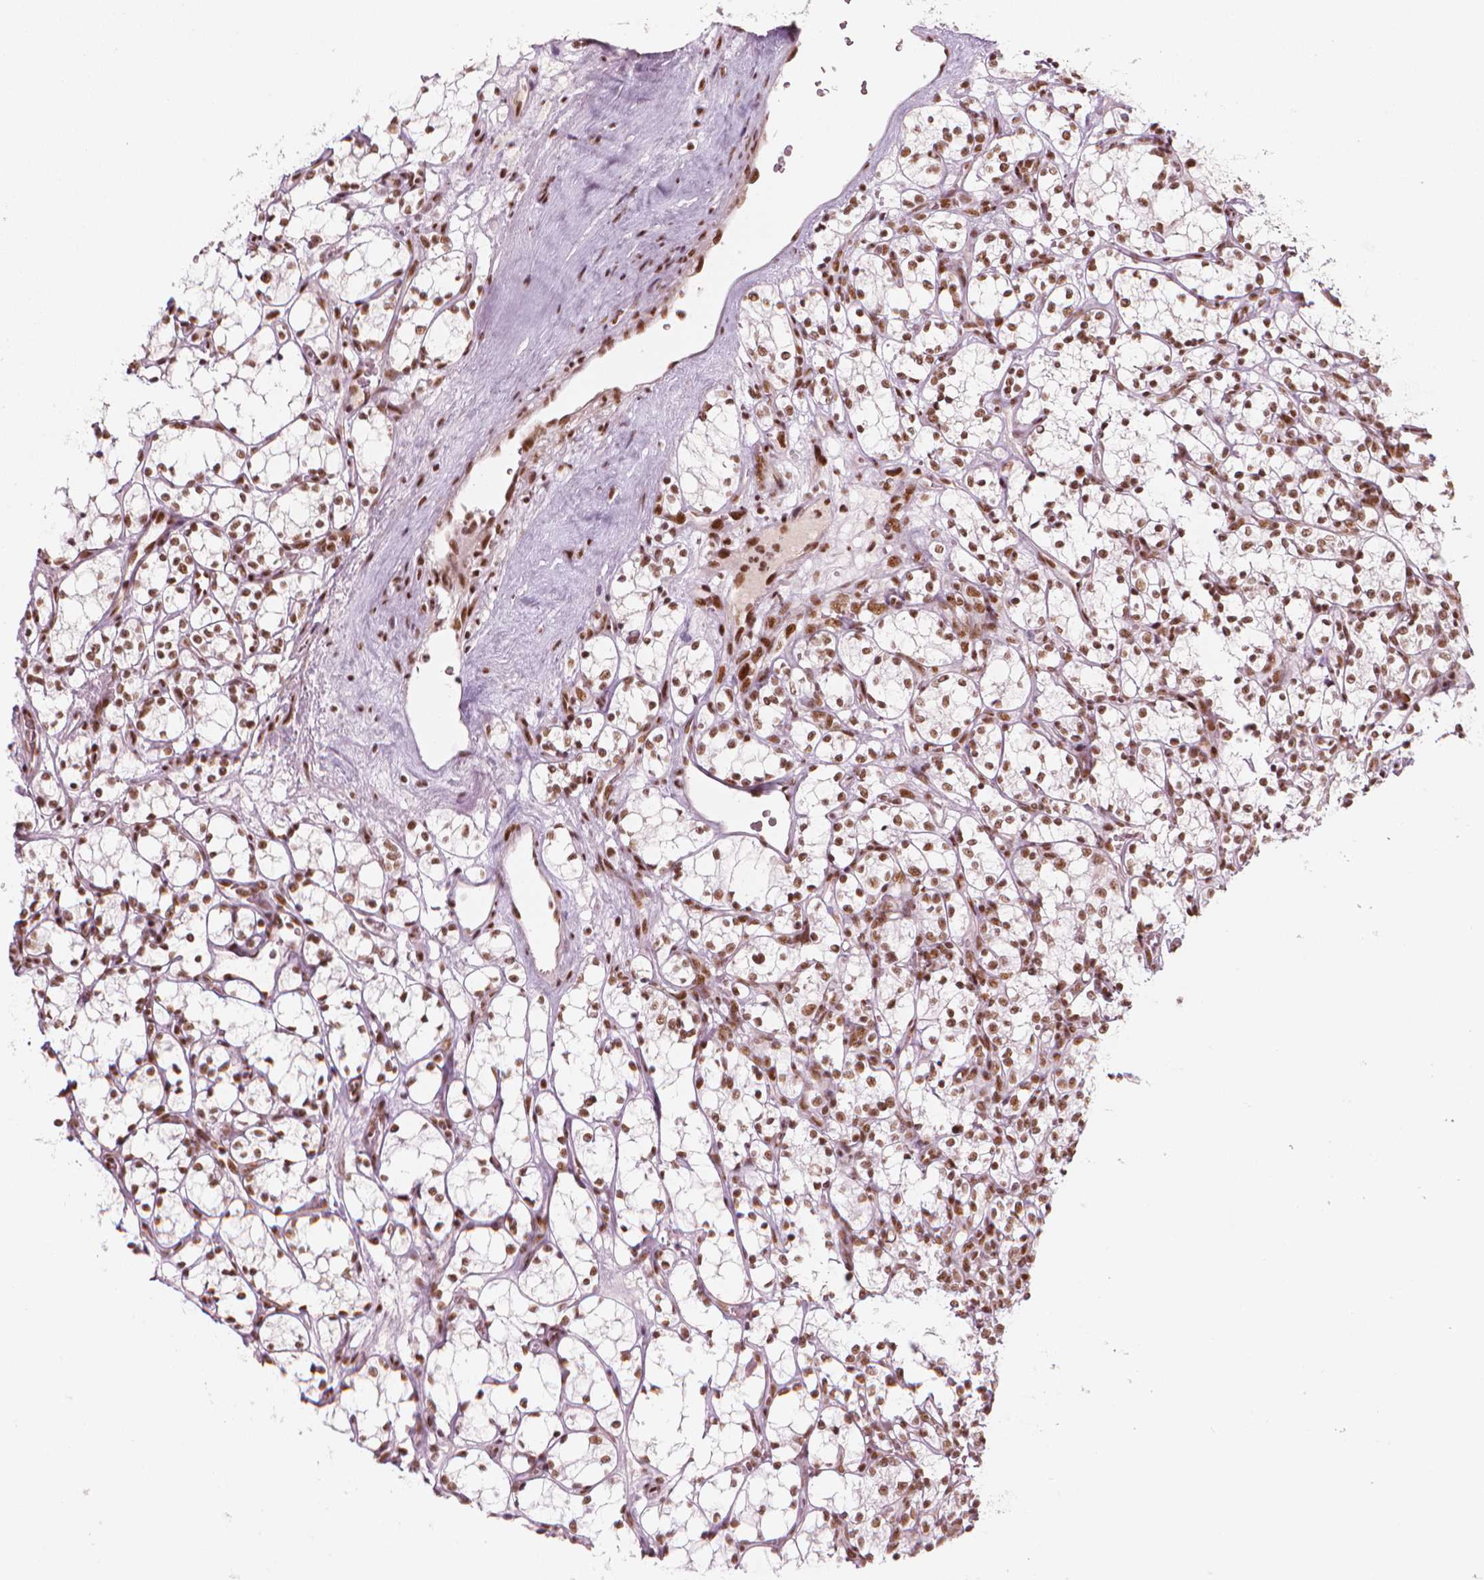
{"staining": {"intensity": "strong", "quantity": ">75%", "location": "nuclear"}, "tissue": "renal cancer", "cell_type": "Tumor cells", "image_type": "cancer", "snomed": [{"axis": "morphology", "description": "Adenocarcinoma, NOS"}, {"axis": "topography", "description": "Kidney"}], "caption": "Strong nuclear protein staining is seen in about >75% of tumor cells in renal cancer.", "gene": "ELF2", "patient": {"sex": "female", "age": 69}}